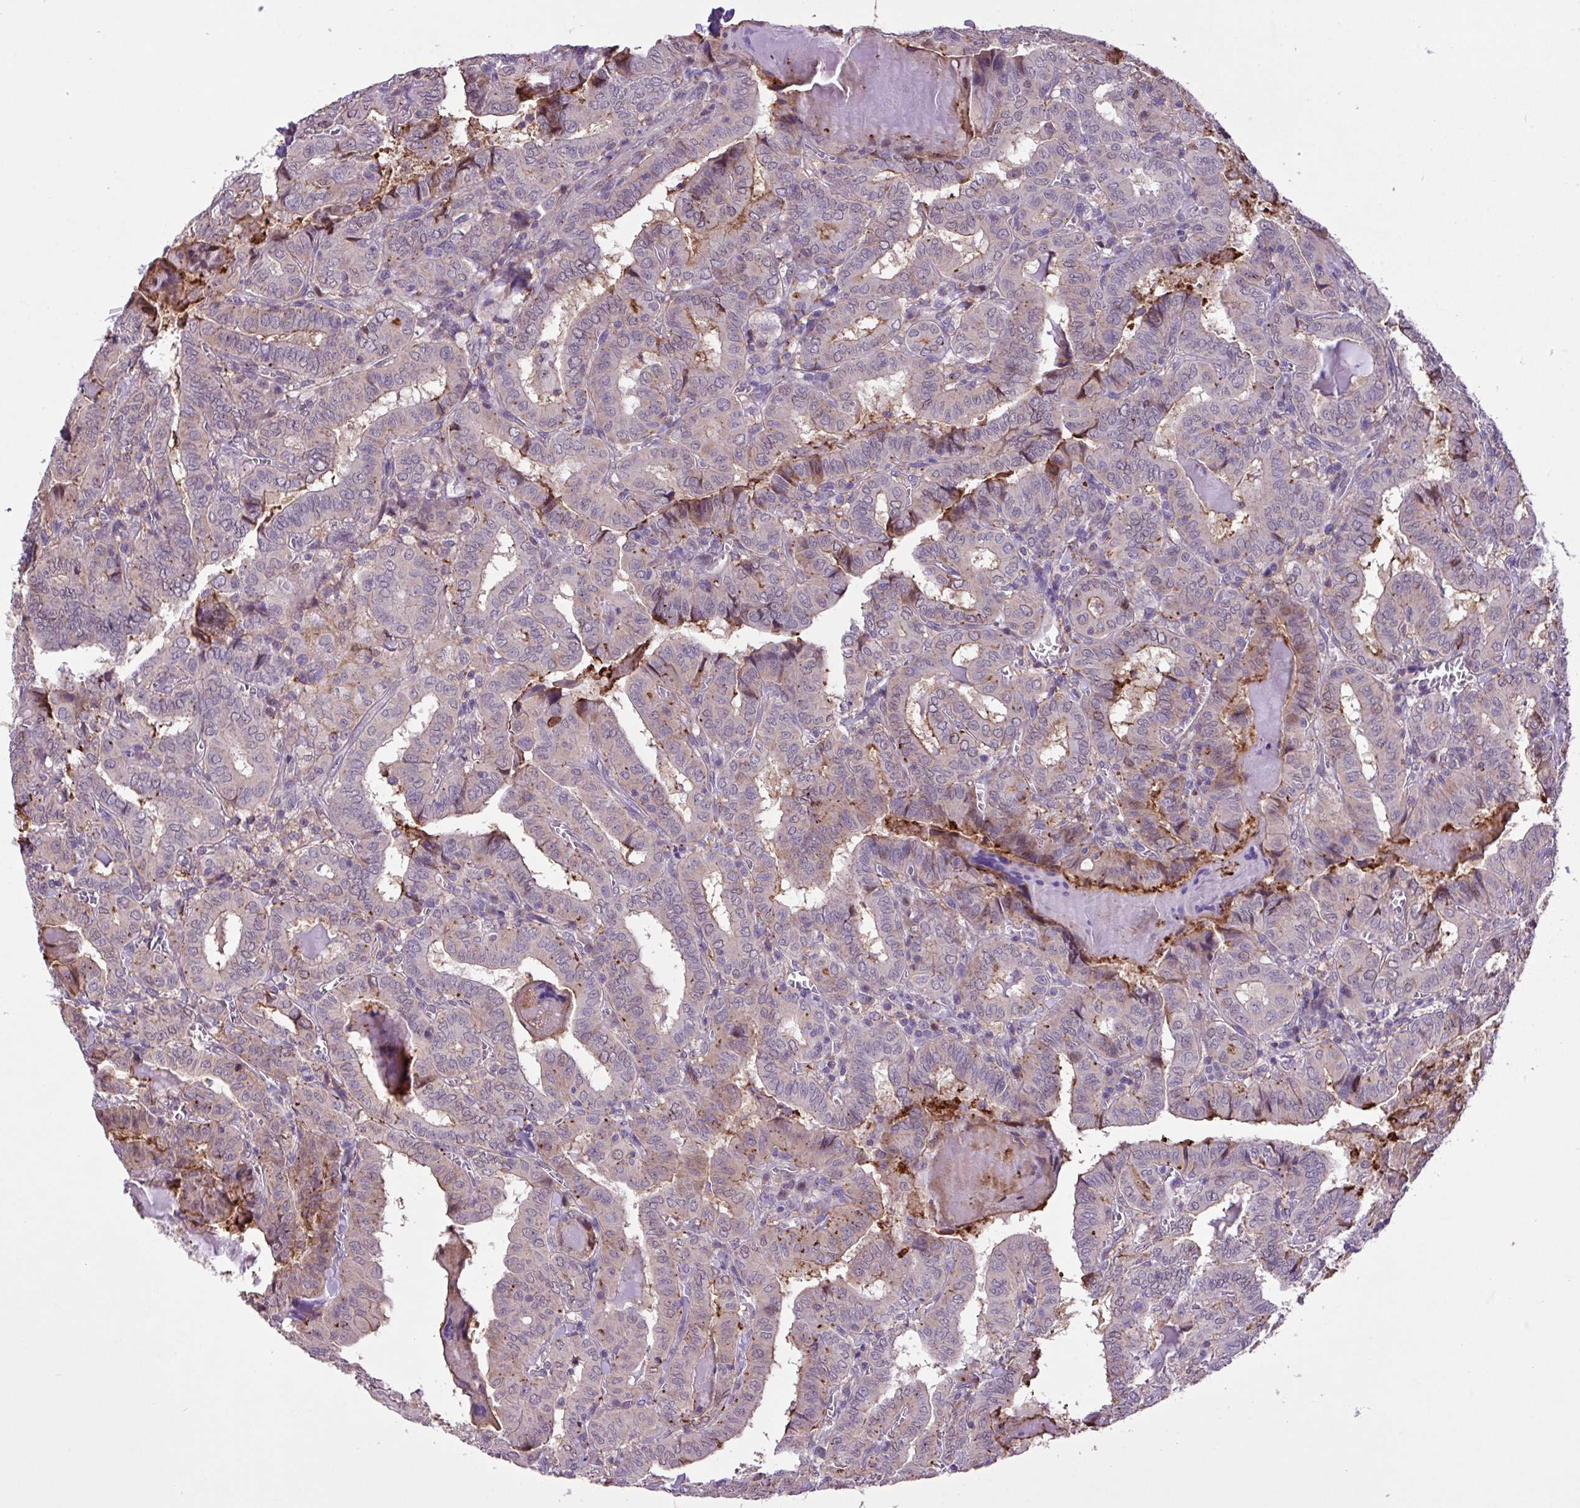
{"staining": {"intensity": "weak", "quantity": "<25%", "location": "cytoplasmic/membranous"}, "tissue": "thyroid cancer", "cell_type": "Tumor cells", "image_type": "cancer", "snomed": [{"axis": "morphology", "description": "Papillary adenocarcinoma, NOS"}, {"axis": "topography", "description": "Thyroid gland"}], "caption": "Papillary adenocarcinoma (thyroid) was stained to show a protein in brown. There is no significant expression in tumor cells.", "gene": "RPP25L", "patient": {"sex": "female", "age": 72}}